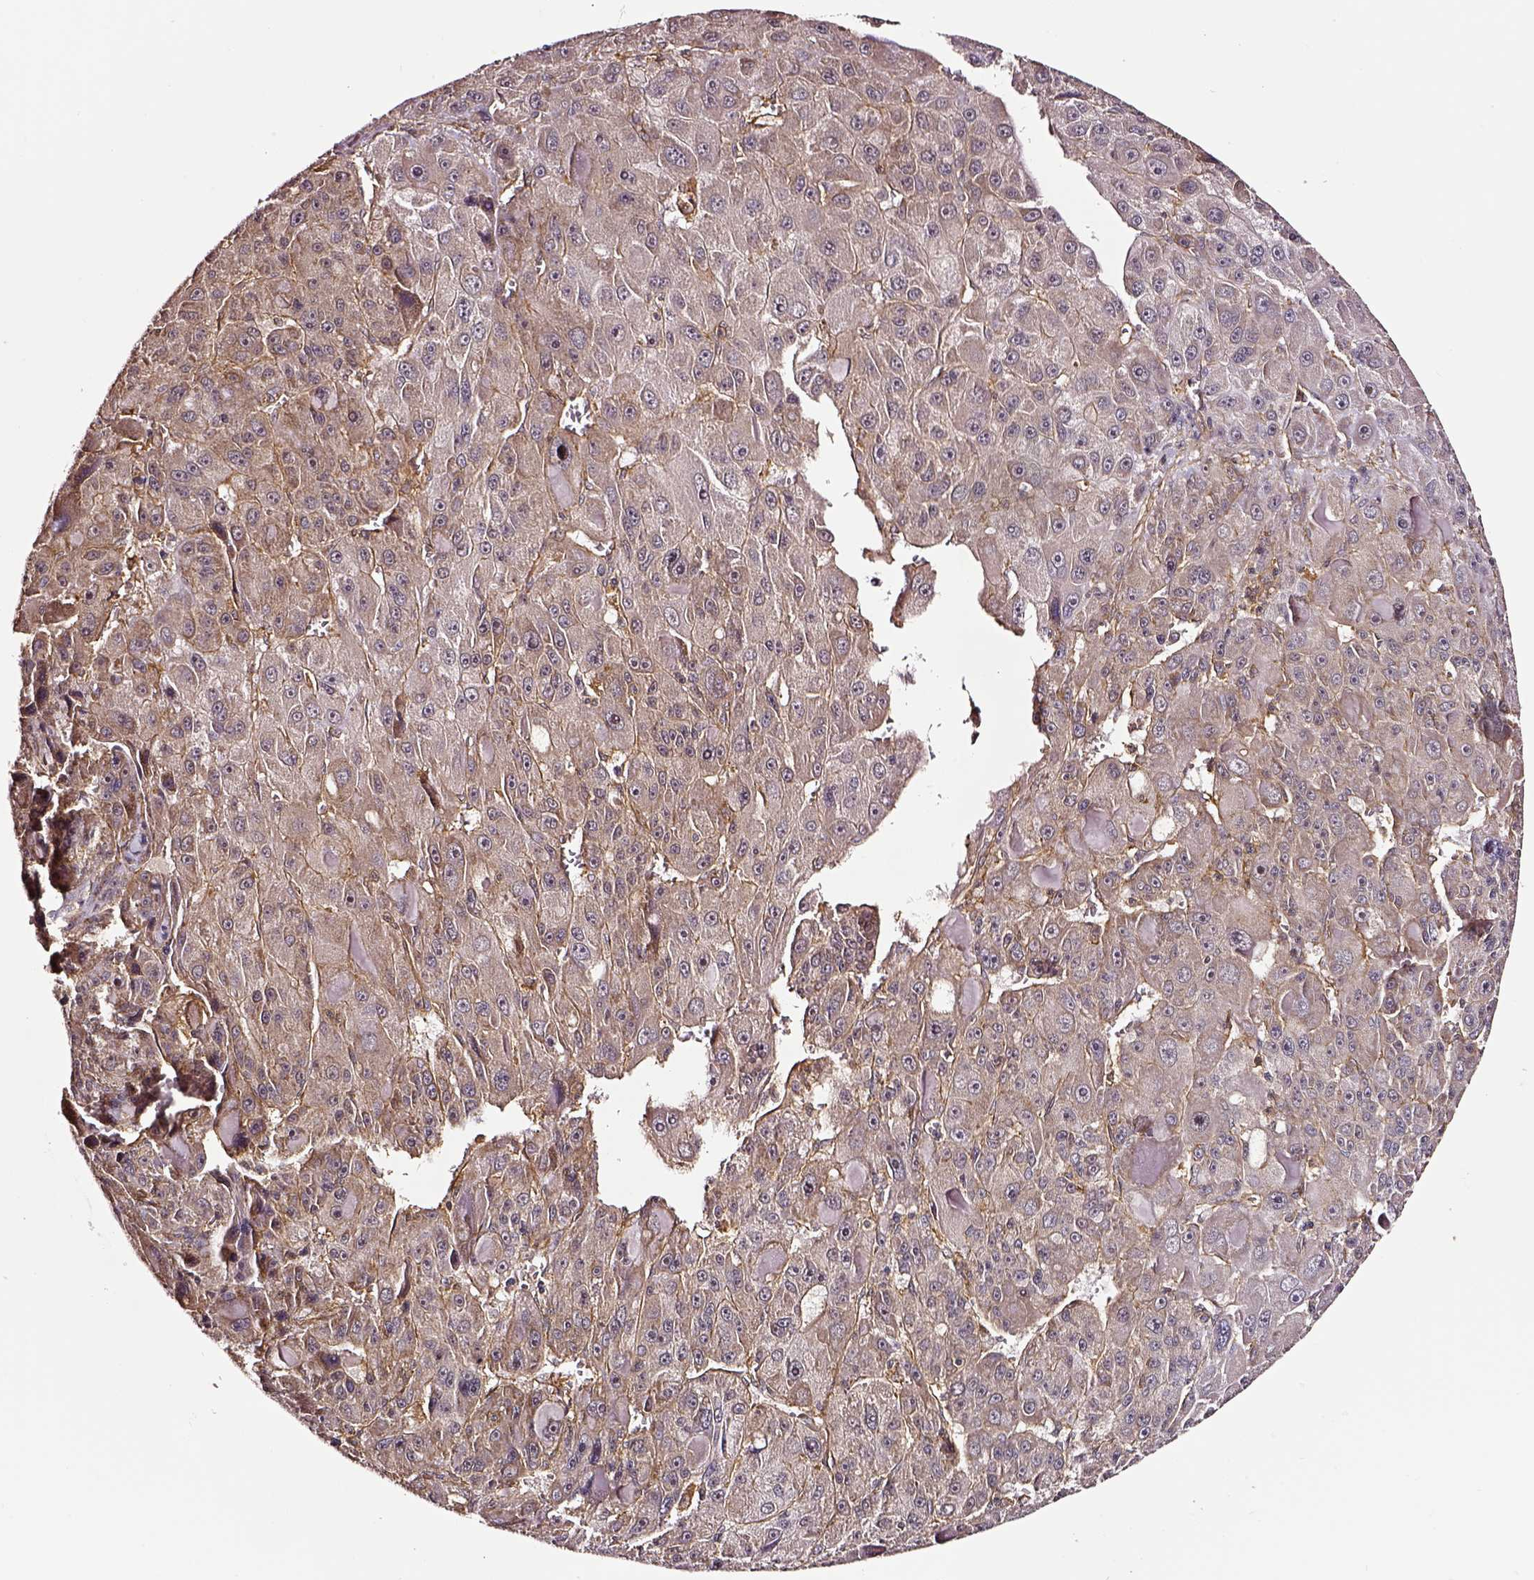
{"staining": {"intensity": "moderate", "quantity": "<25%", "location": "cytoplasmic/membranous"}, "tissue": "liver cancer", "cell_type": "Tumor cells", "image_type": "cancer", "snomed": [{"axis": "morphology", "description": "Carcinoma, Hepatocellular, NOS"}, {"axis": "topography", "description": "Liver"}], "caption": "There is low levels of moderate cytoplasmic/membranous positivity in tumor cells of hepatocellular carcinoma (liver), as demonstrated by immunohistochemical staining (brown color).", "gene": "RASSF5", "patient": {"sex": "male", "age": 76}}